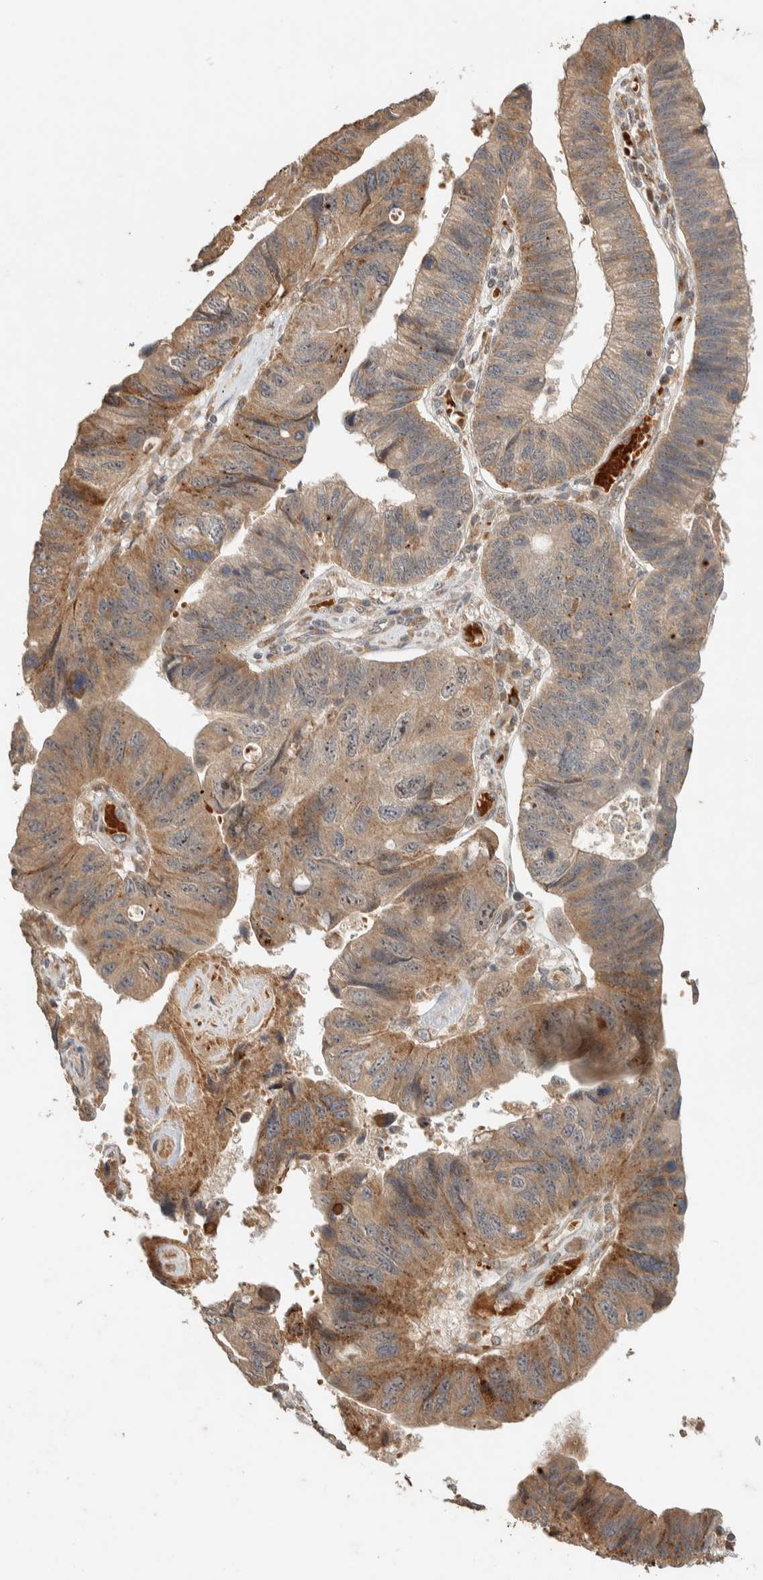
{"staining": {"intensity": "moderate", "quantity": ">75%", "location": "cytoplasmic/membranous"}, "tissue": "stomach cancer", "cell_type": "Tumor cells", "image_type": "cancer", "snomed": [{"axis": "morphology", "description": "Adenocarcinoma, NOS"}, {"axis": "topography", "description": "Stomach"}], "caption": "Immunohistochemical staining of human stomach cancer shows medium levels of moderate cytoplasmic/membranous staining in approximately >75% of tumor cells.", "gene": "ZBTB2", "patient": {"sex": "male", "age": 59}}